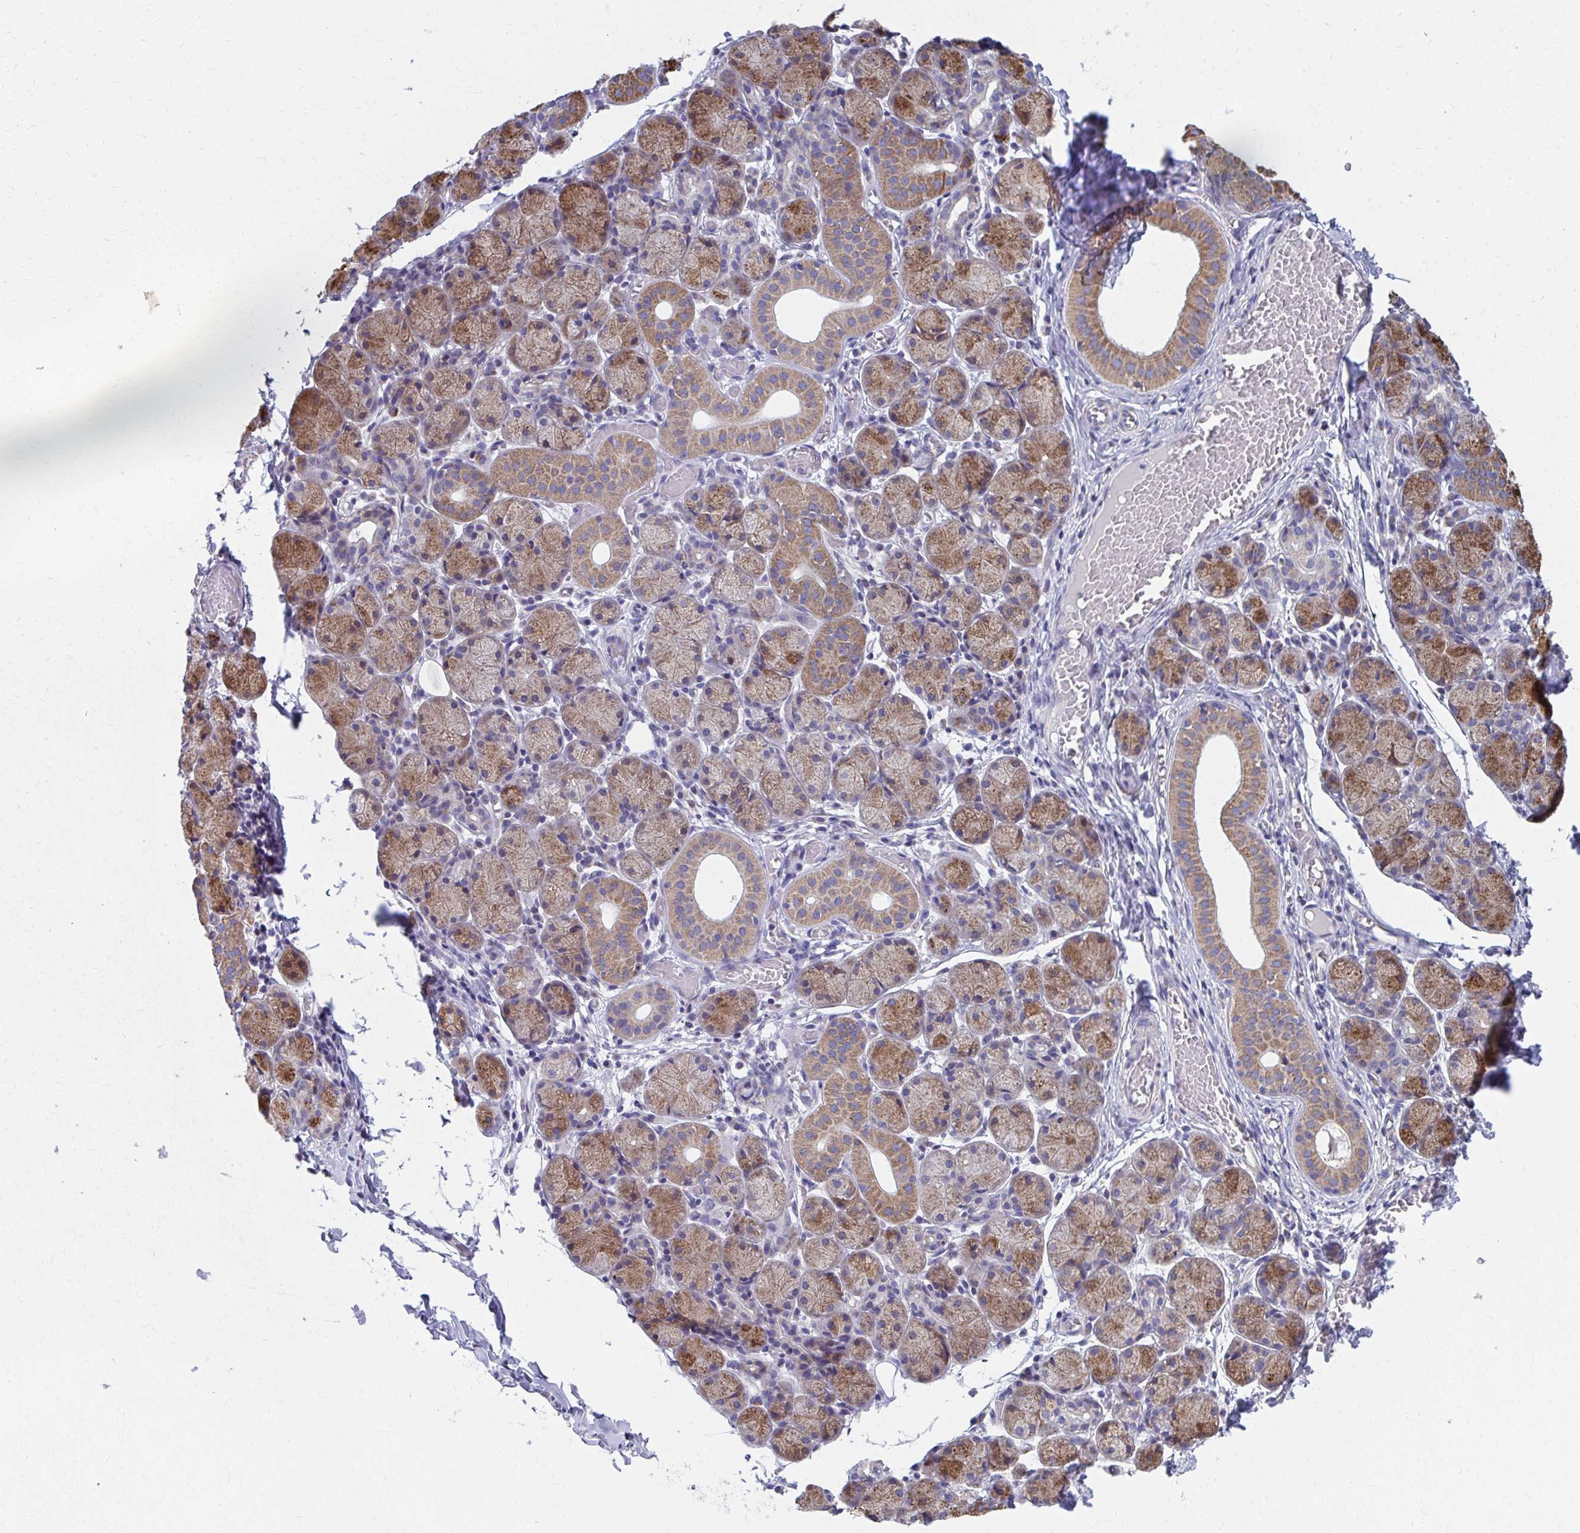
{"staining": {"intensity": "moderate", "quantity": "25%-75%", "location": "cytoplasmic/membranous"}, "tissue": "salivary gland", "cell_type": "Glandular cells", "image_type": "normal", "snomed": [{"axis": "morphology", "description": "Normal tissue, NOS"}, {"axis": "topography", "description": "Salivary gland"}], "caption": "Protein analysis of normal salivary gland exhibits moderate cytoplasmic/membranous expression in approximately 25%-75% of glandular cells.", "gene": "RCC1L", "patient": {"sex": "female", "age": 24}}